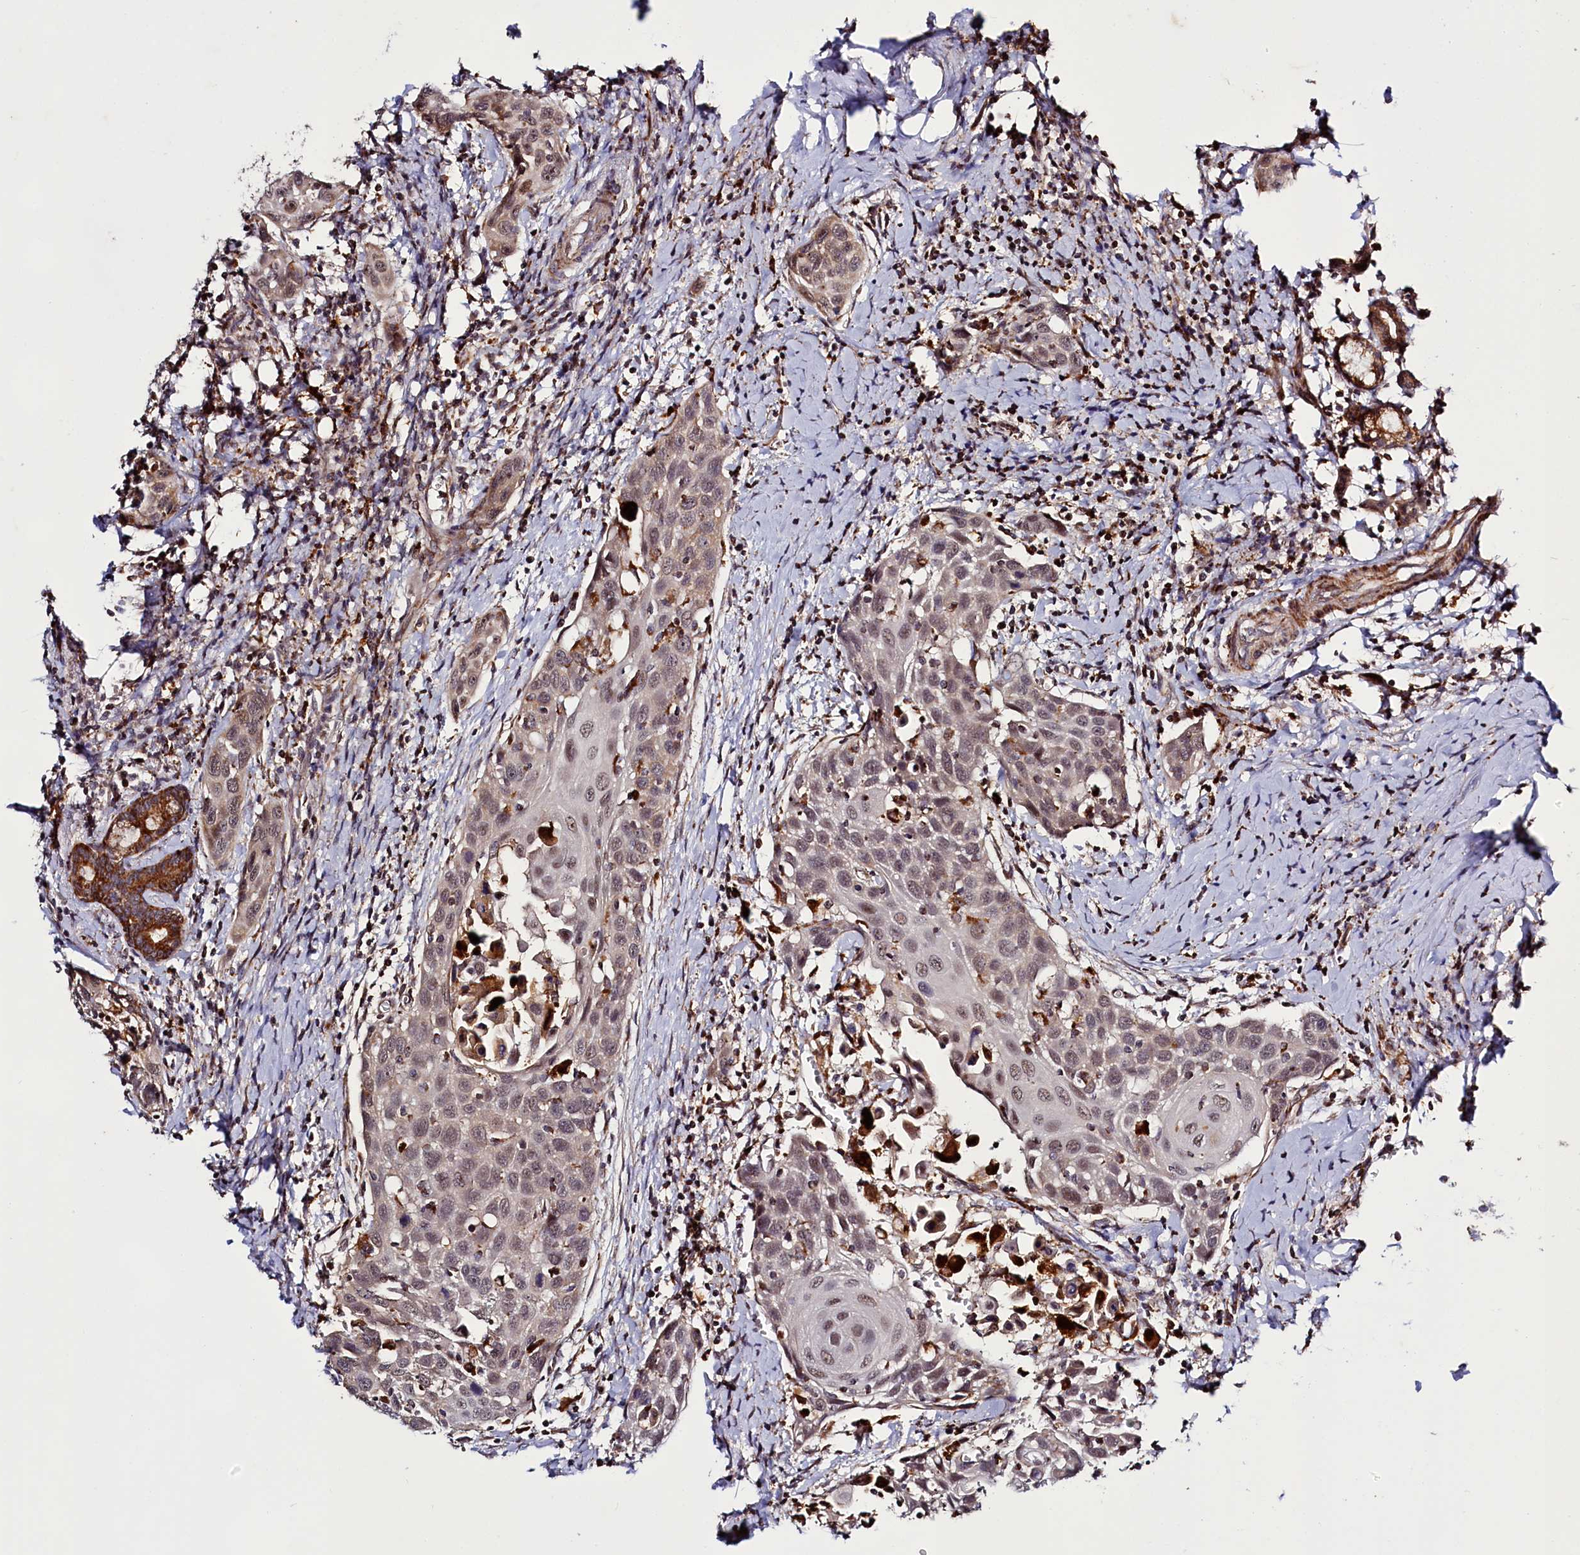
{"staining": {"intensity": "weak", "quantity": ">75%", "location": "cytoplasmic/membranous,nuclear"}, "tissue": "head and neck cancer", "cell_type": "Tumor cells", "image_type": "cancer", "snomed": [{"axis": "morphology", "description": "Squamous cell carcinoma, NOS"}, {"axis": "topography", "description": "Oral tissue"}, {"axis": "topography", "description": "Head-Neck"}], "caption": "A histopathology image of head and neck squamous cell carcinoma stained for a protein exhibits weak cytoplasmic/membranous and nuclear brown staining in tumor cells. The staining was performed using DAB (3,3'-diaminobenzidine) to visualize the protein expression in brown, while the nuclei were stained in blue with hematoxylin (Magnification: 20x).", "gene": "DYNC2H1", "patient": {"sex": "female", "age": 50}}